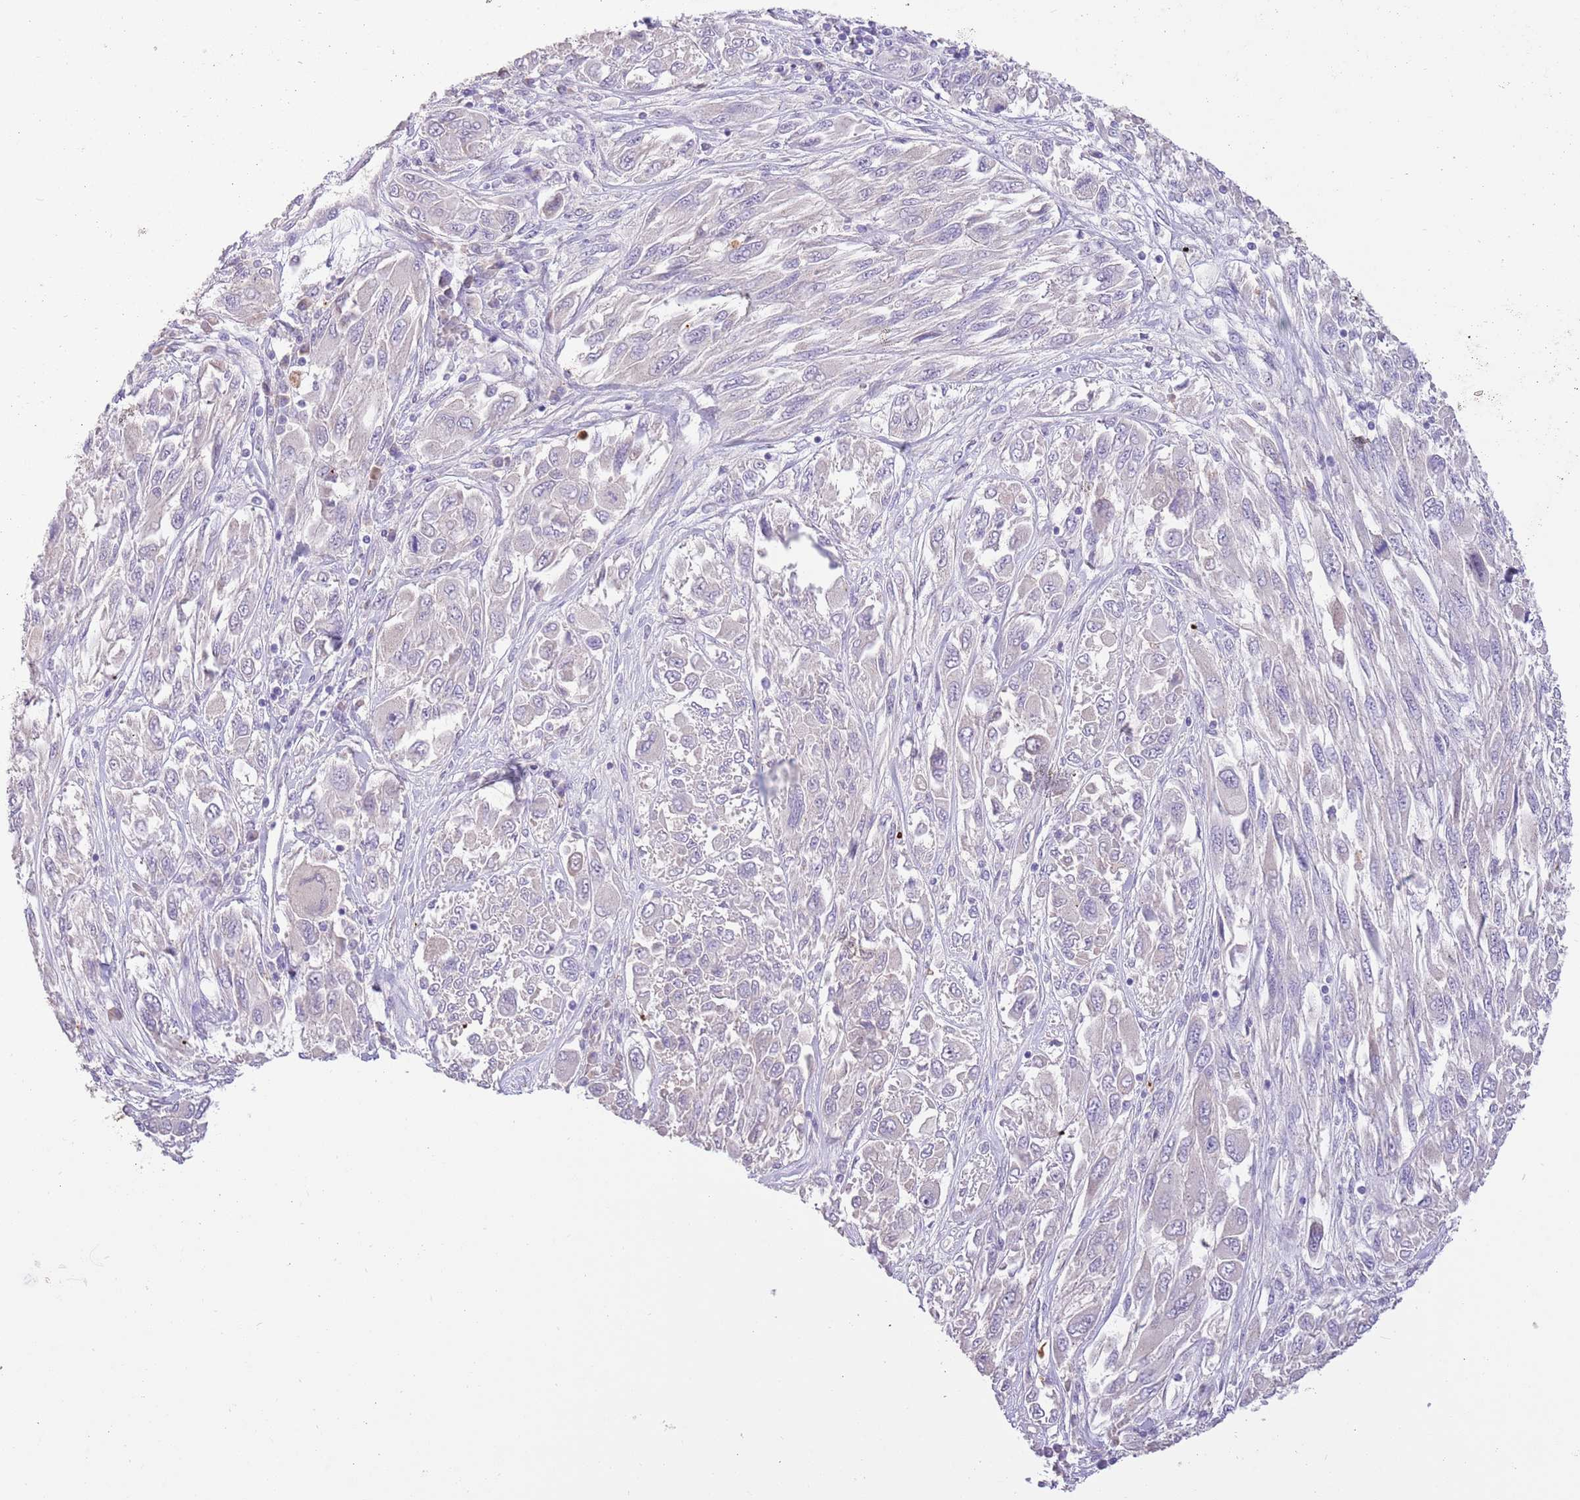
{"staining": {"intensity": "negative", "quantity": "none", "location": "none"}, "tissue": "melanoma", "cell_type": "Tumor cells", "image_type": "cancer", "snomed": [{"axis": "morphology", "description": "Malignant melanoma, NOS"}, {"axis": "topography", "description": "Skin"}], "caption": "Immunohistochemistry micrograph of neoplastic tissue: malignant melanoma stained with DAB (3,3'-diaminobenzidine) demonstrates no significant protein expression in tumor cells. The staining is performed using DAB brown chromogen with nuclei counter-stained in using hematoxylin.", "gene": "SFTPA1", "patient": {"sex": "female", "age": 91}}